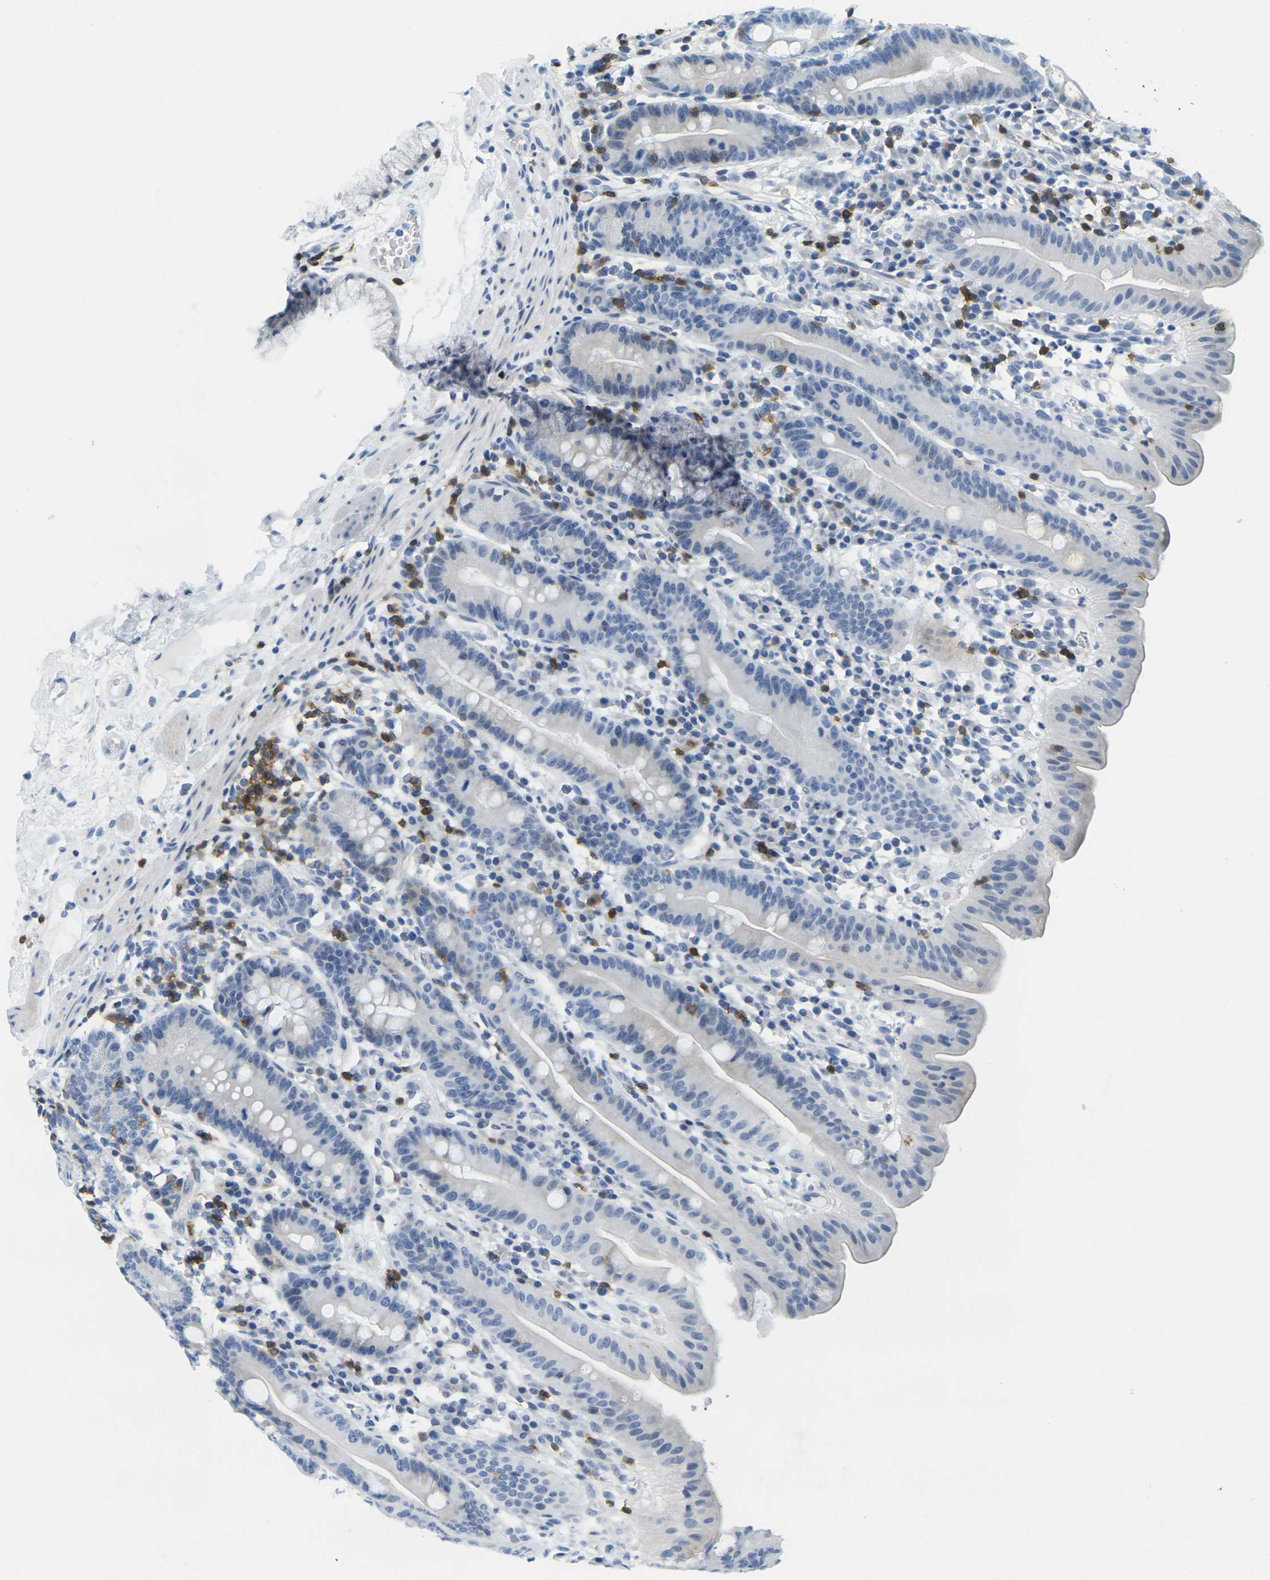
{"staining": {"intensity": "negative", "quantity": "none", "location": "none"}, "tissue": "duodenum", "cell_type": "Glandular cells", "image_type": "normal", "snomed": [{"axis": "morphology", "description": "Normal tissue, NOS"}, {"axis": "topography", "description": "Duodenum"}], "caption": "High power microscopy histopathology image of an immunohistochemistry (IHC) image of unremarkable duodenum, revealing no significant staining in glandular cells.", "gene": "CD3D", "patient": {"sex": "male", "age": 50}}